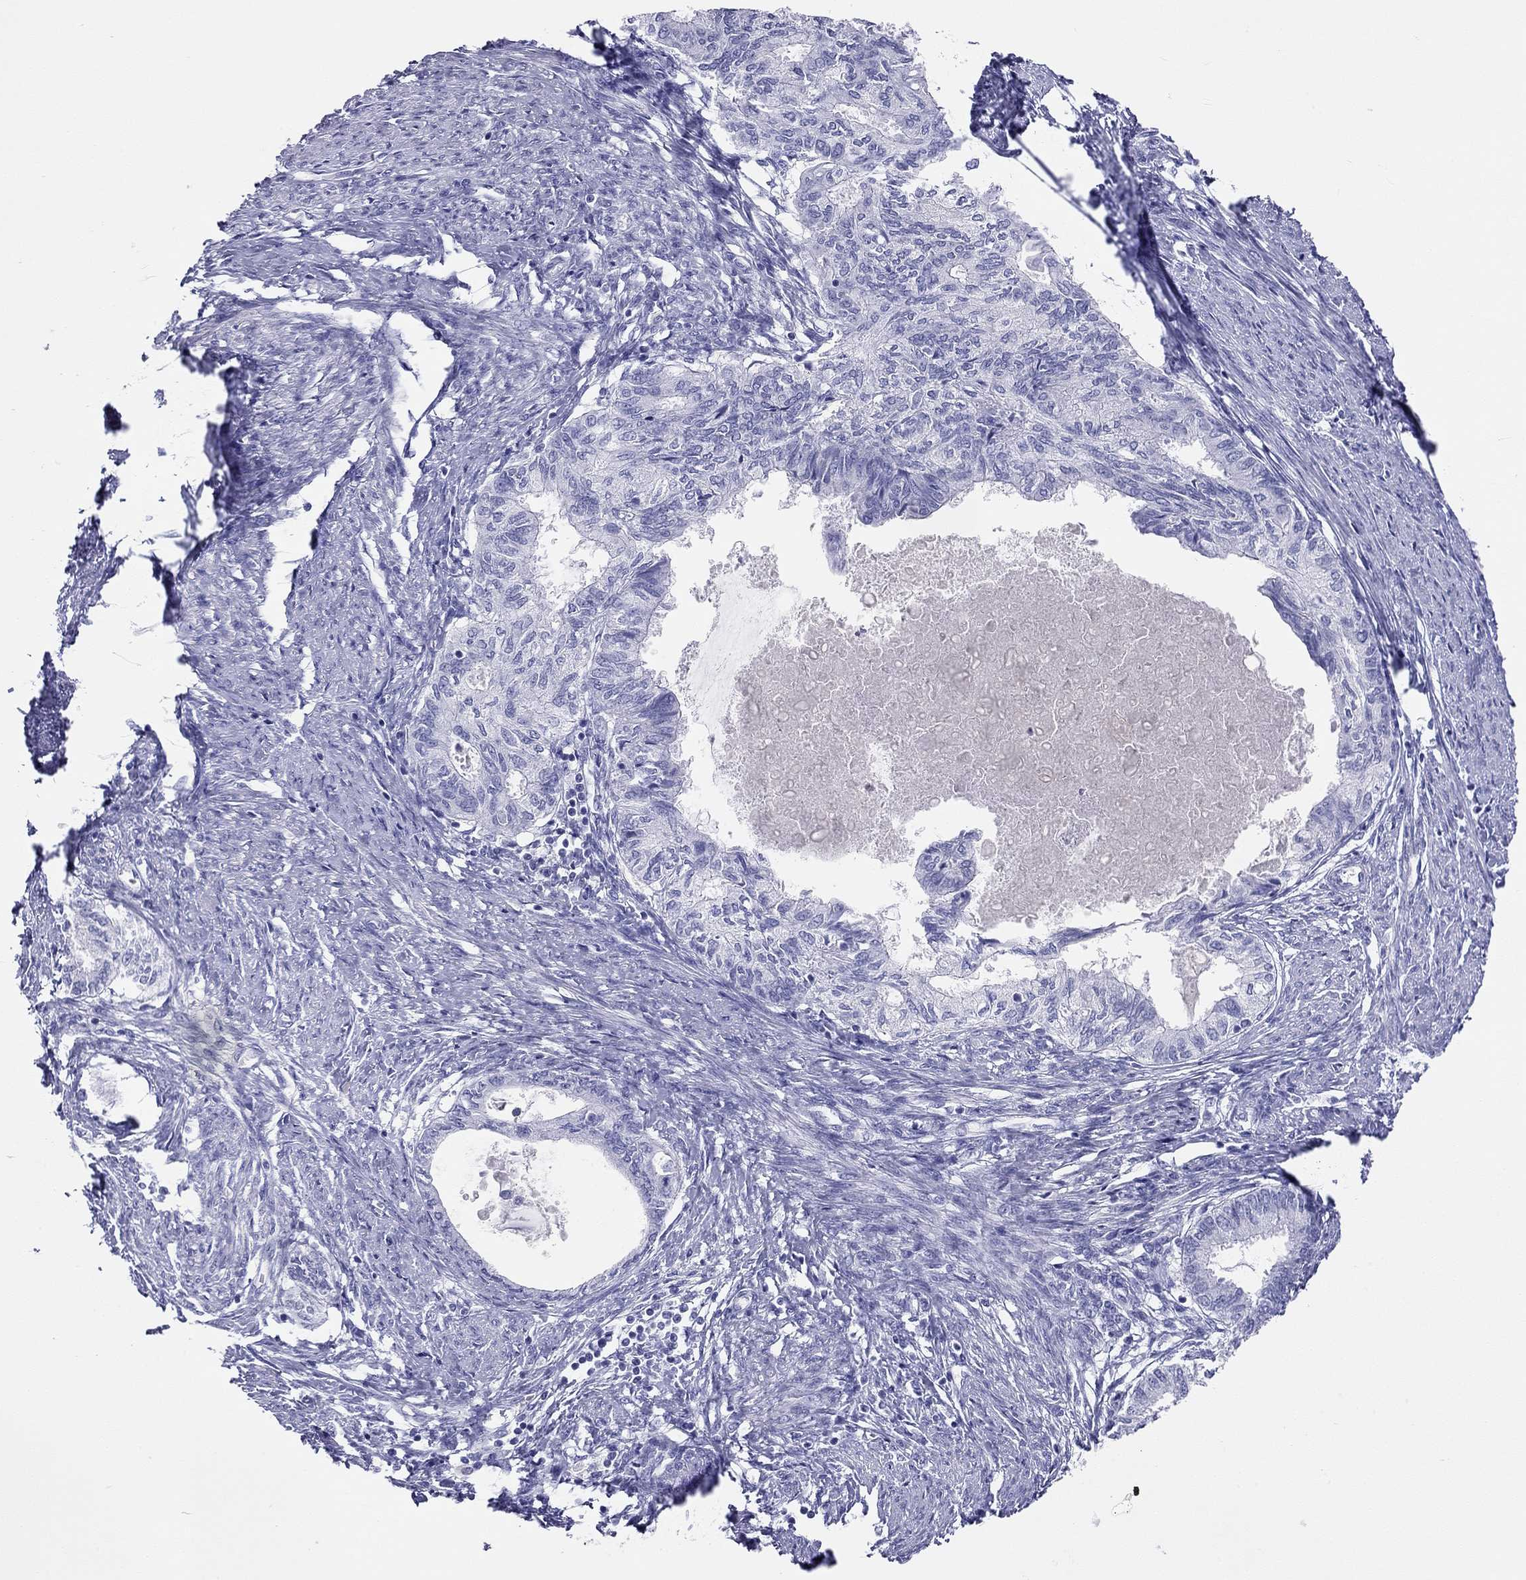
{"staining": {"intensity": "negative", "quantity": "none", "location": "none"}, "tissue": "endometrial cancer", "cell_type": "Tumor cells", "image_type": "cancer", "snomed": [{"axis": "morphology", "description": "Adenocarcinoma, NOS"}, {"axis": "topography", "description": "Endometrium"}], "caption": "High power microscopy histopathology image of an IHC histopathology image of endometrial cancer, revealing no significant staining in tumor cells. The staining was performed using DAB to visualize the protein expression in brown, while the nuclei were stained in blue with hematoxylin (Magnification: 20x).", "gene": "DPY19L2", "patient": {"sex": "female", "age": 86}}